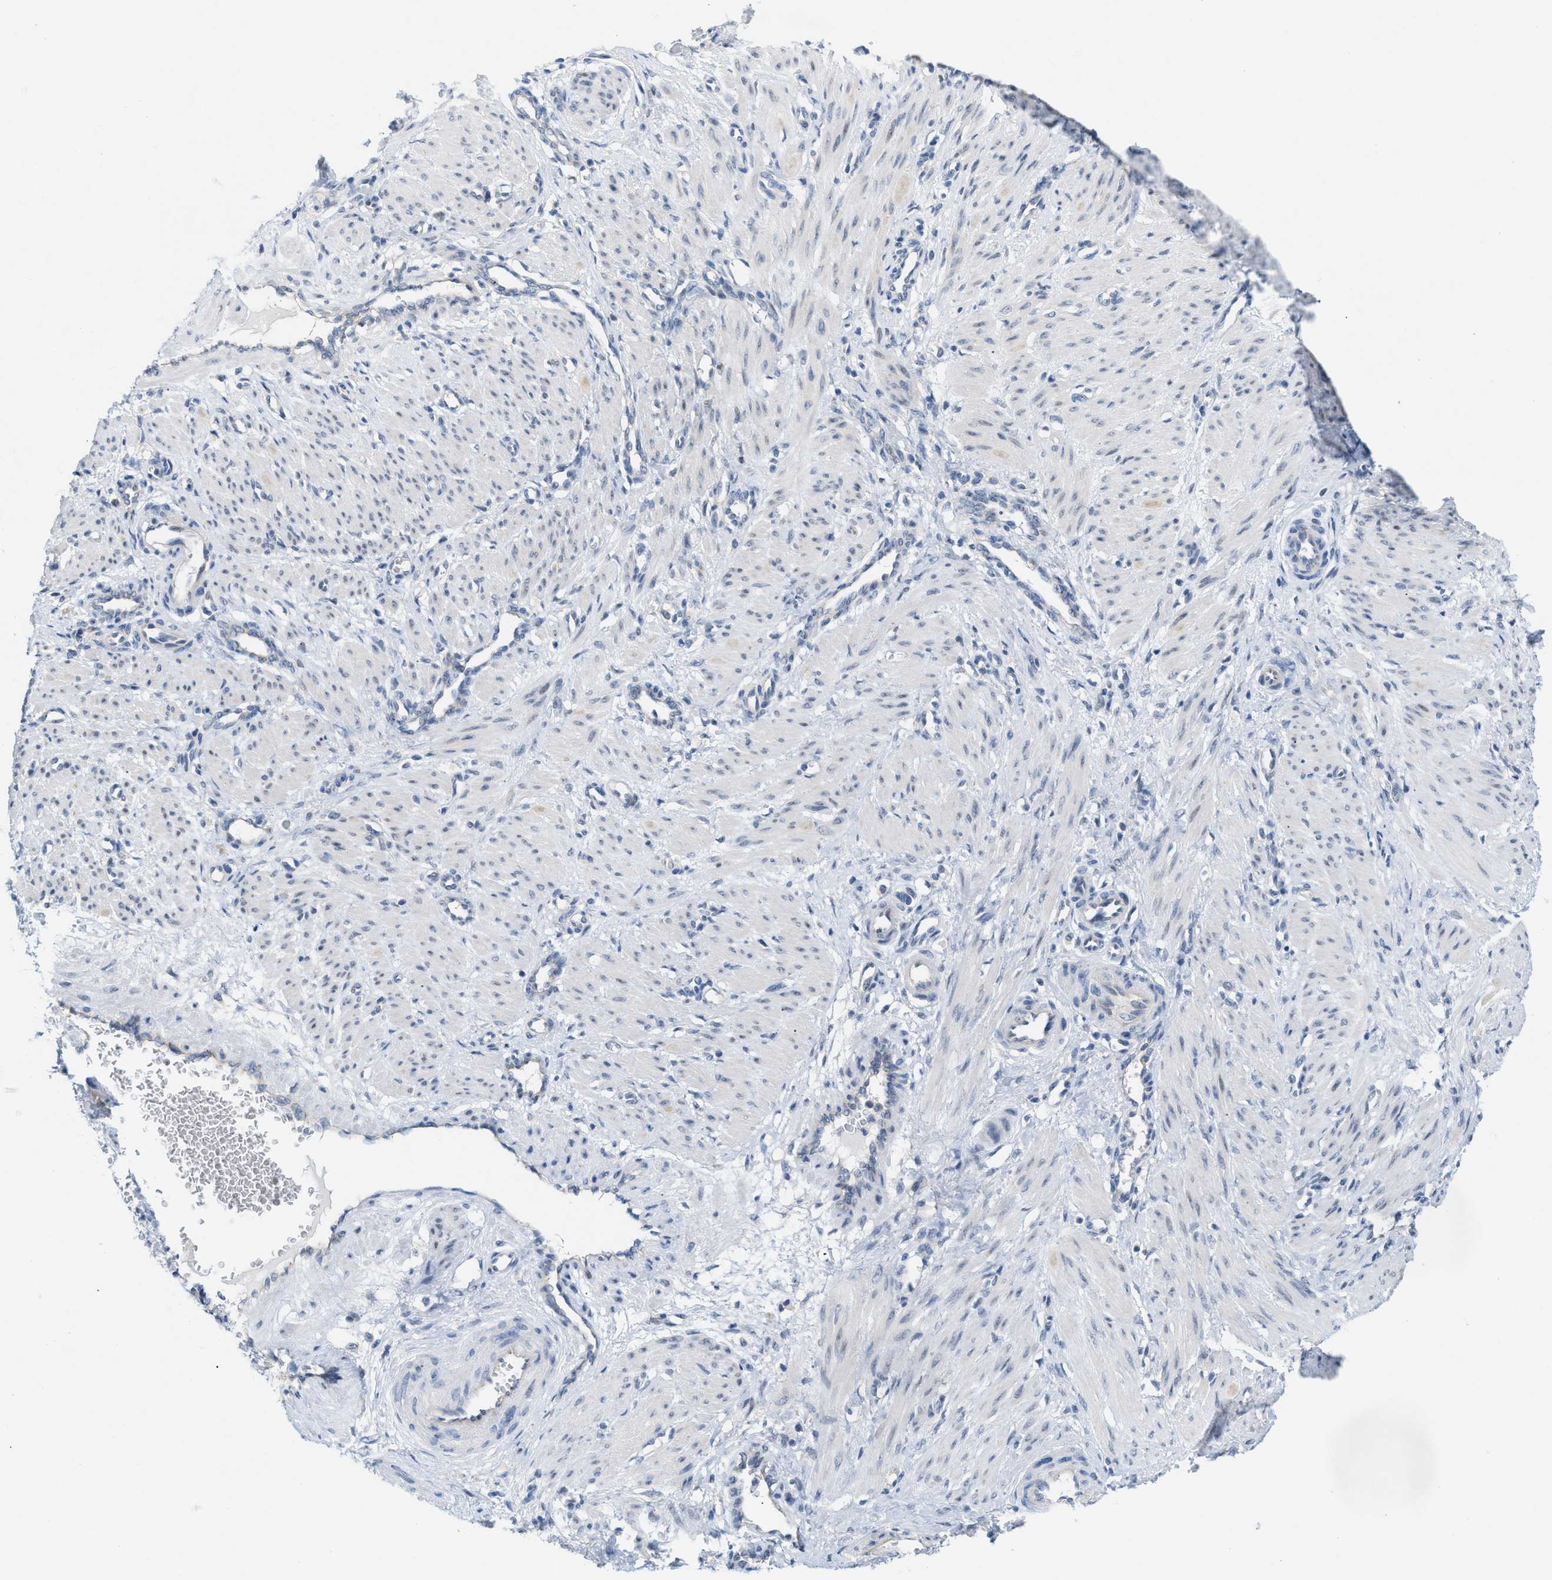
{"staining": {"intensity": "negative", "quantity": "none", "location": "none"}, "tissue": "smooth muscle", "cell_type": "Smooth muscle cells", "image_type": "normal", "snomed": [{"axis": "morphology", "description": "Normal tissue, NOS"}, {"axis": "topography", "description": "Endometrium"}], "caption": "Immunohistochemical staining of normal human smooth muscle reveals no significant expression in smooth muscle cells.", "gene": "WIPI2", "patient": {"sex": "female", "age": 33}}